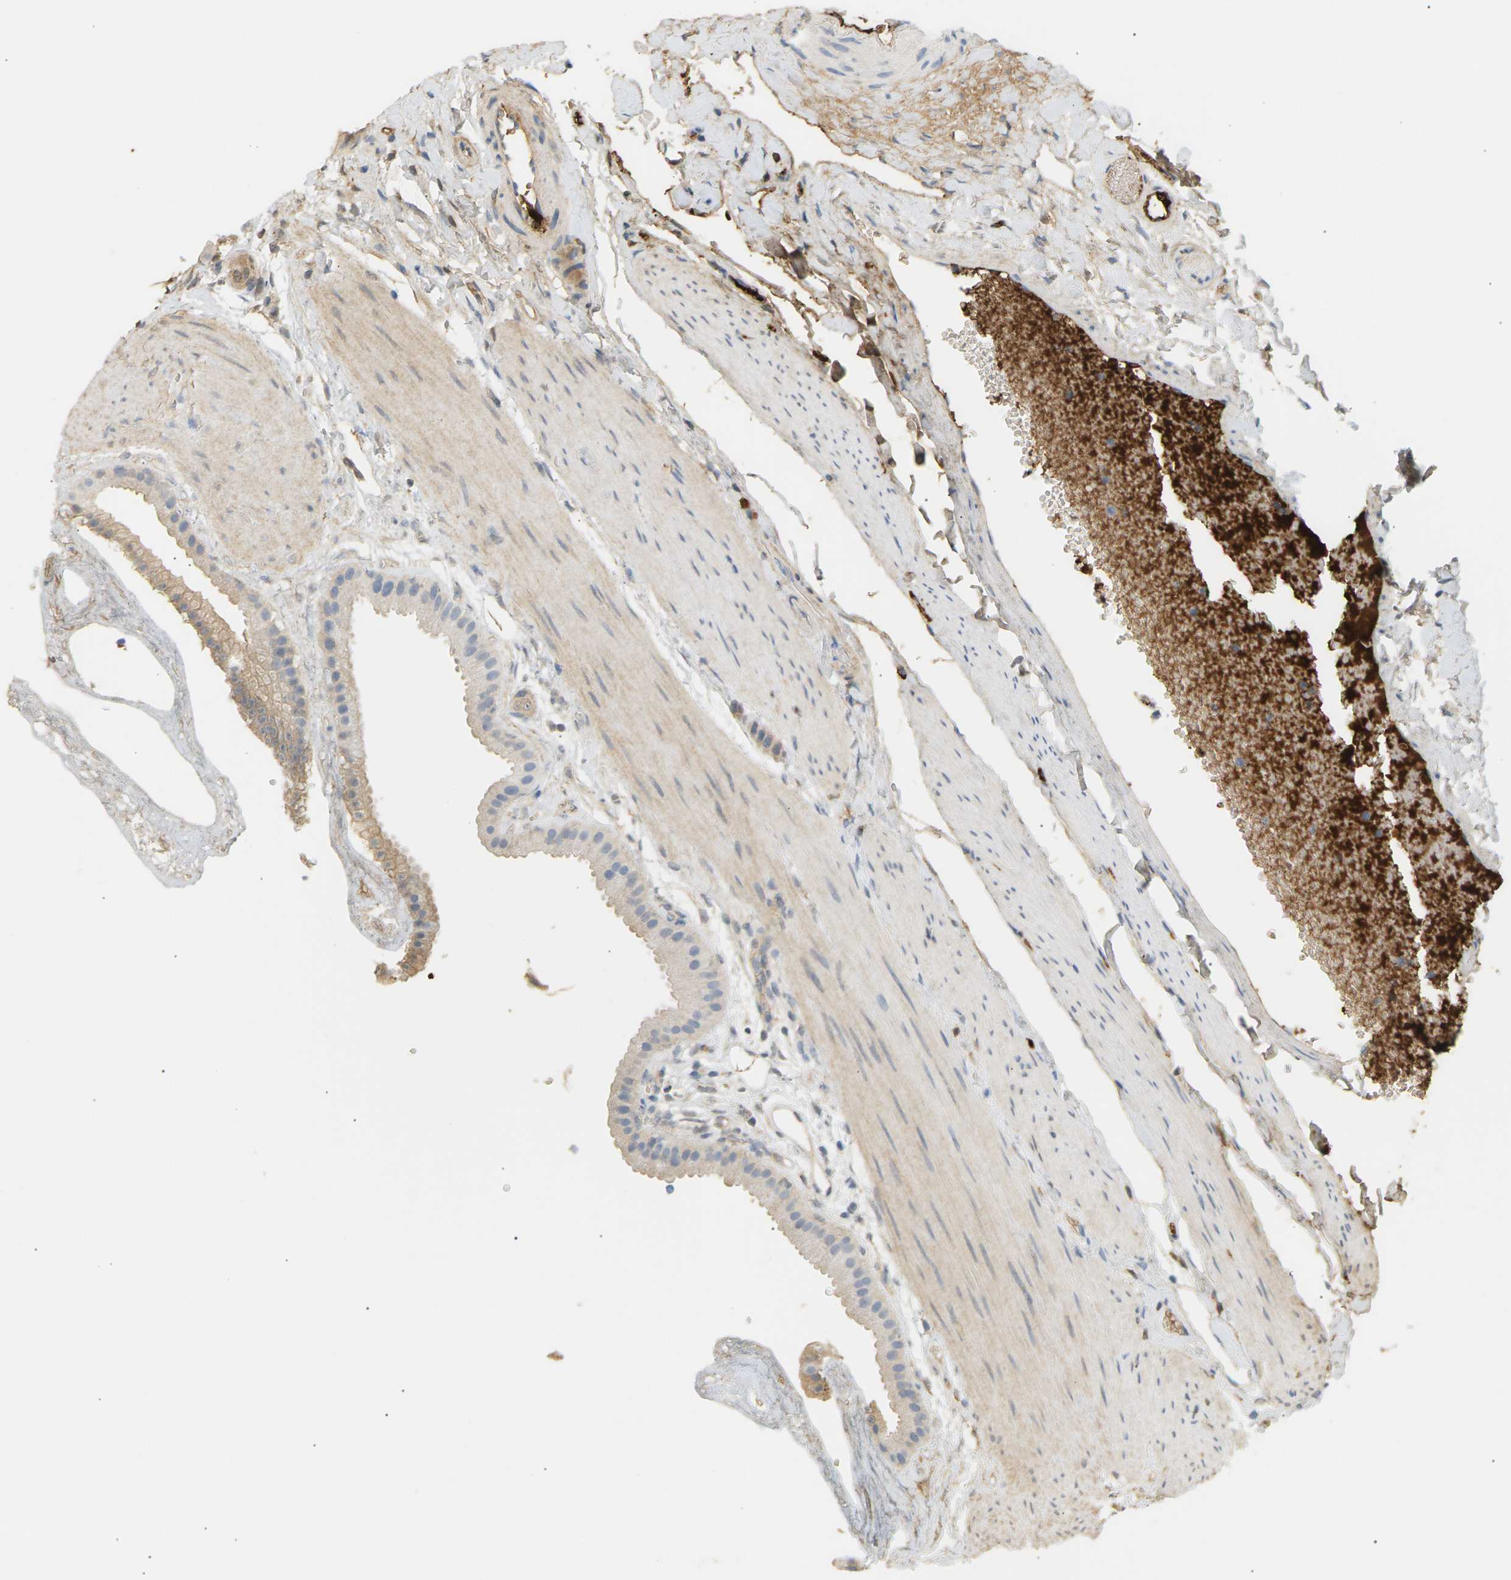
{"staining": {"intensity": "weak", "quantity": "<25%", "location": "cytoplasmic/membranous"}, "tissue": "gallbladder", "cell_type": "Glandular cells", "image_type": "normal", "snomed": [{"axis": "morphology", "description": "Normal tissue, NOS"}, {"axis": "topography", "description": "Gallbladder"}], "caption": "IHC photomicrograph of normal gallbladder: human gallbladder stained with DAB (3,3'-diaminobenzidine) exhibits no significant protein staining in glandular cells. (Brightfield microscopy of DAB IHC at high magnification).", "gene": "IGLC3", "patient": {"sex": "female", "age": 64}}